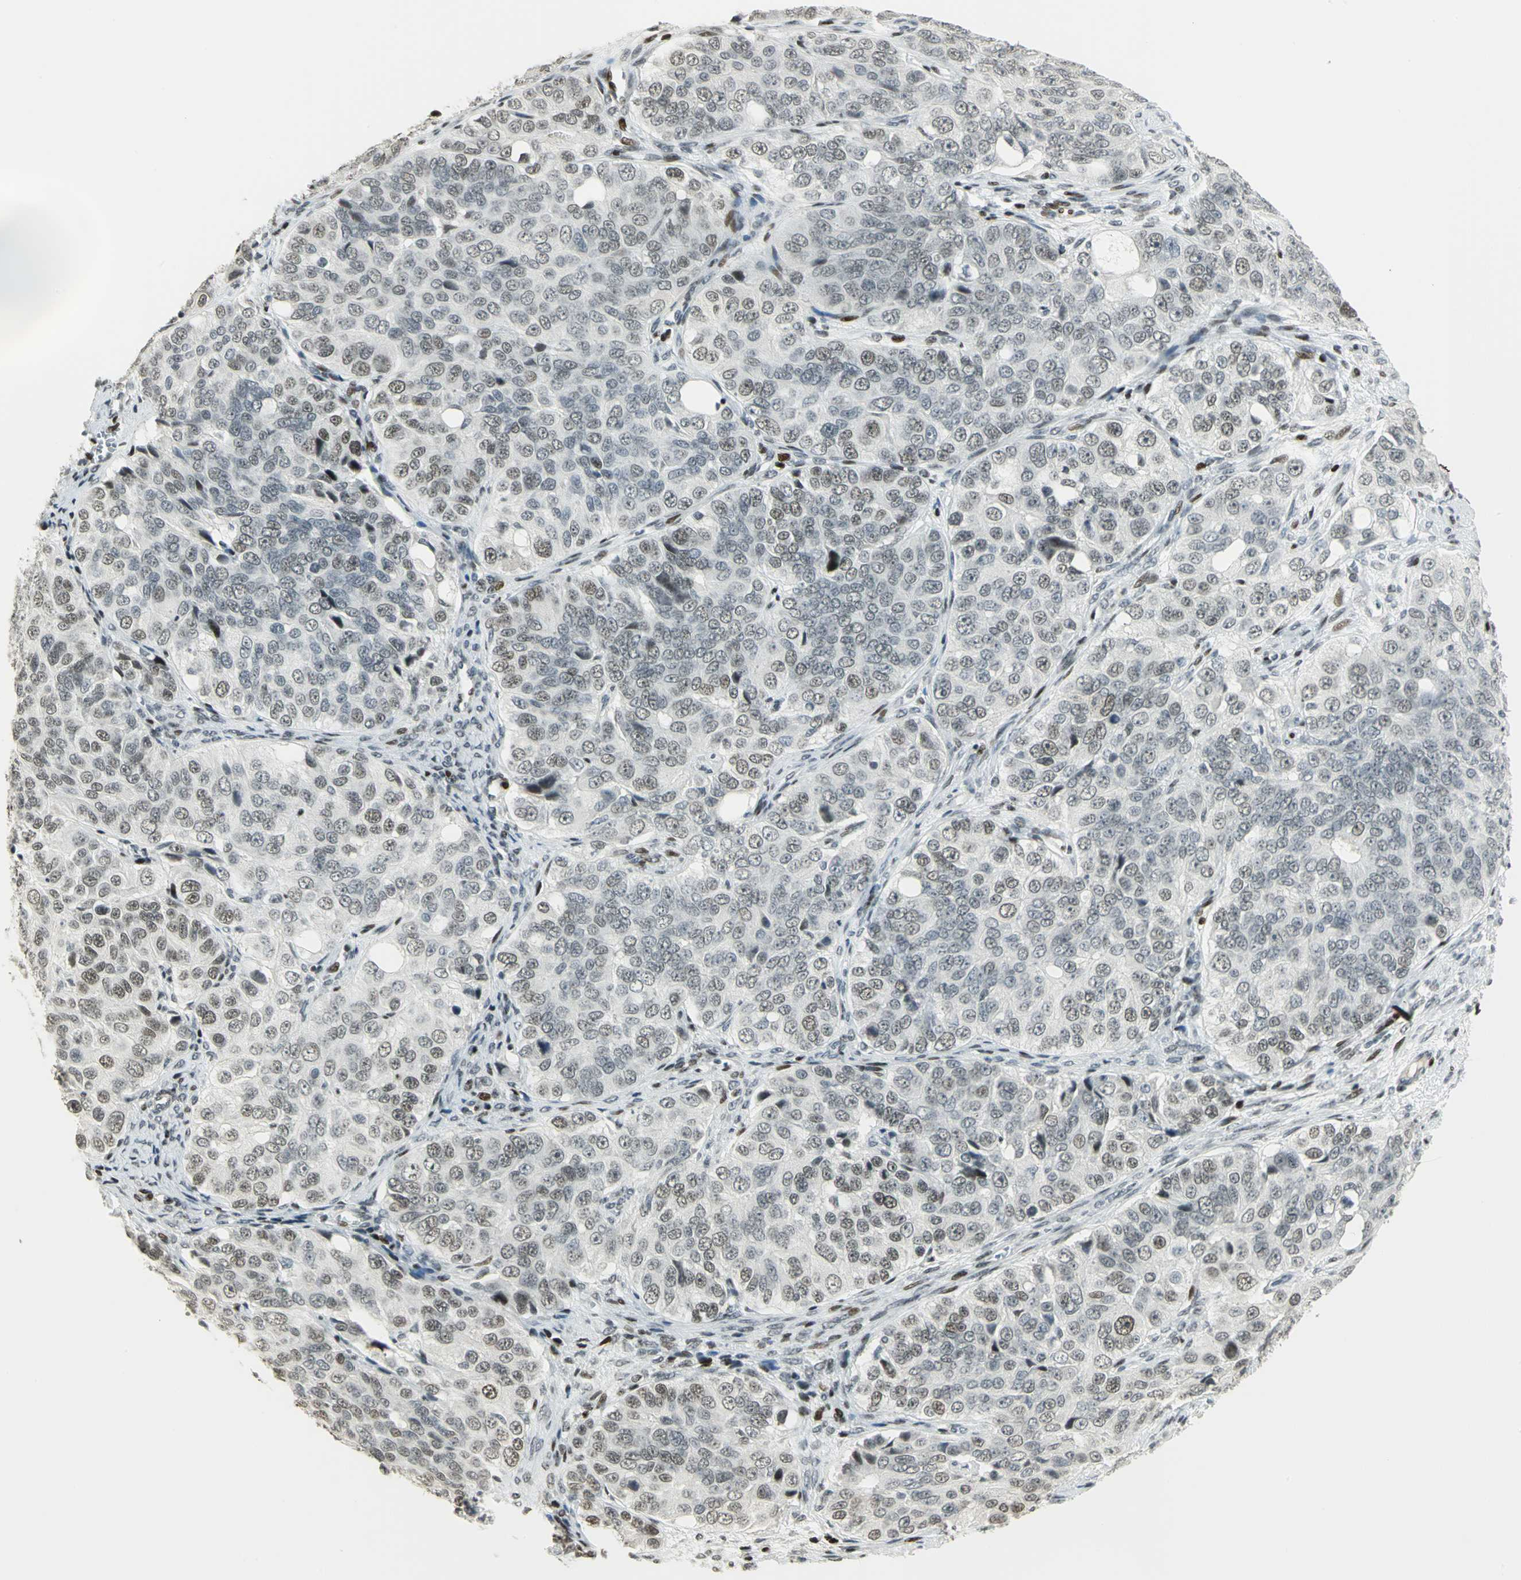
{"staining": {"intensity": "moderate", "quantity": "25%-75%", "location": "nuclear"}, "tissue": "ovarian cancer", "cell_type": "Tumor cells", "image_type": "cancer", "snomed": [{"axis": "morphology", "description": "Carcinoma, endometroid"}, {"axis": "topography", "description": "Ovary"}], "caption": "Protein staining exhibits moderate nuclear positivity in approximately 25%-75% of tumor cells in endometroid carcinoma (ovarian).", "gene": "KDM1A", "patient": {"sex": "female", "age": 51}}